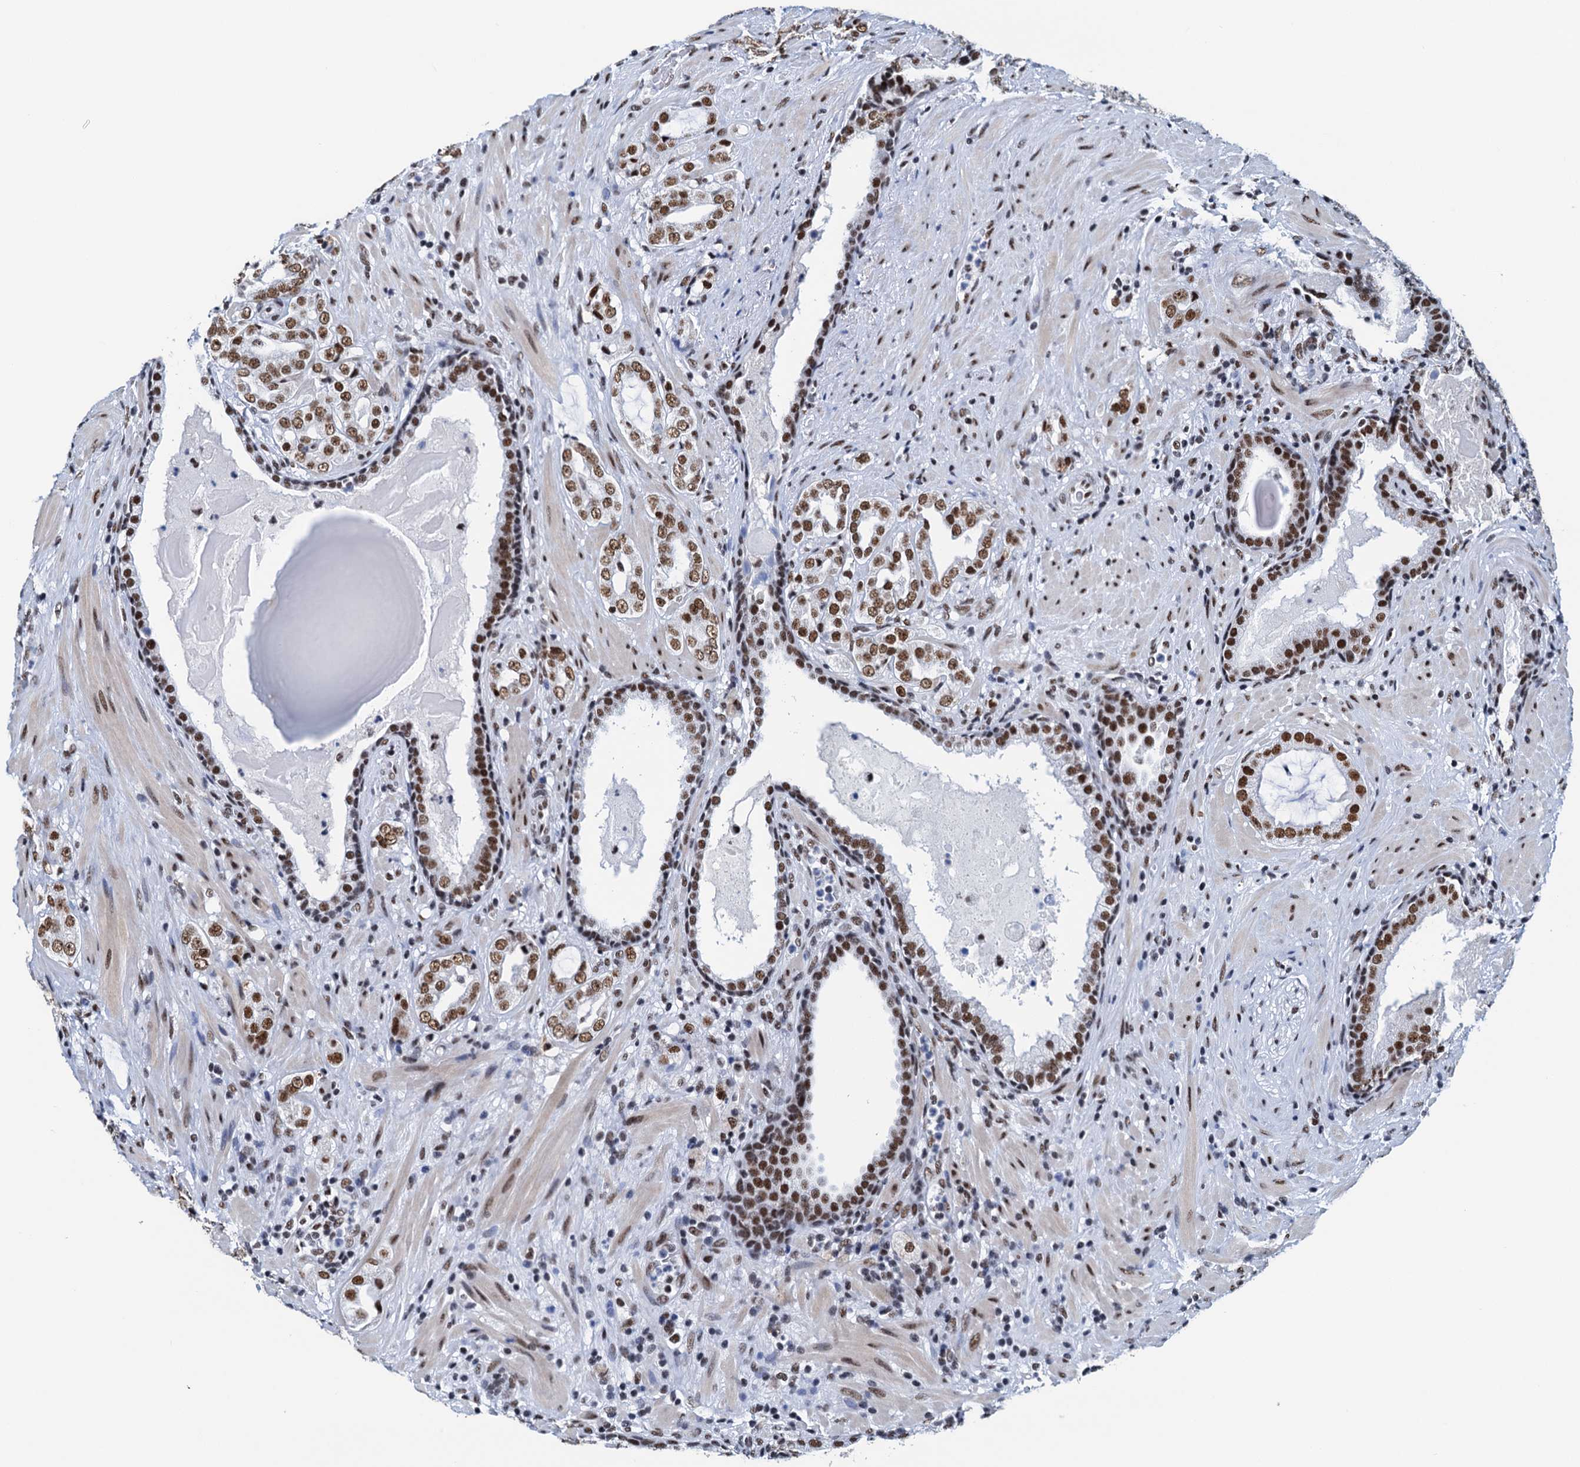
{"staining": {"intensity": "strong", "quantity": "25%-75%", "location": "nuclear"}, "tissue": "prostate cancer", "cell_type": "Tumor cells", "image_type": "cancer", "snomed": [{"axis": "morphology", "description": "Adenocarcinoma, High grade"}, {"axis": "topography", "description": "Prostate"}], "caption": "High-magnification brightfield microscopy of adenocarcinoma (high-grade) (prostate) stained with DAB (brown) and counterstained with hematoxylin (blue). tumor cells exhibit strong nuclear staining is present in approximately25%-75% of cells. (DAB IHC, brown staining for protein, blue staining for nuclei).", "gene": "SLTM", "patient": {"sex": "male", "age": 64}}